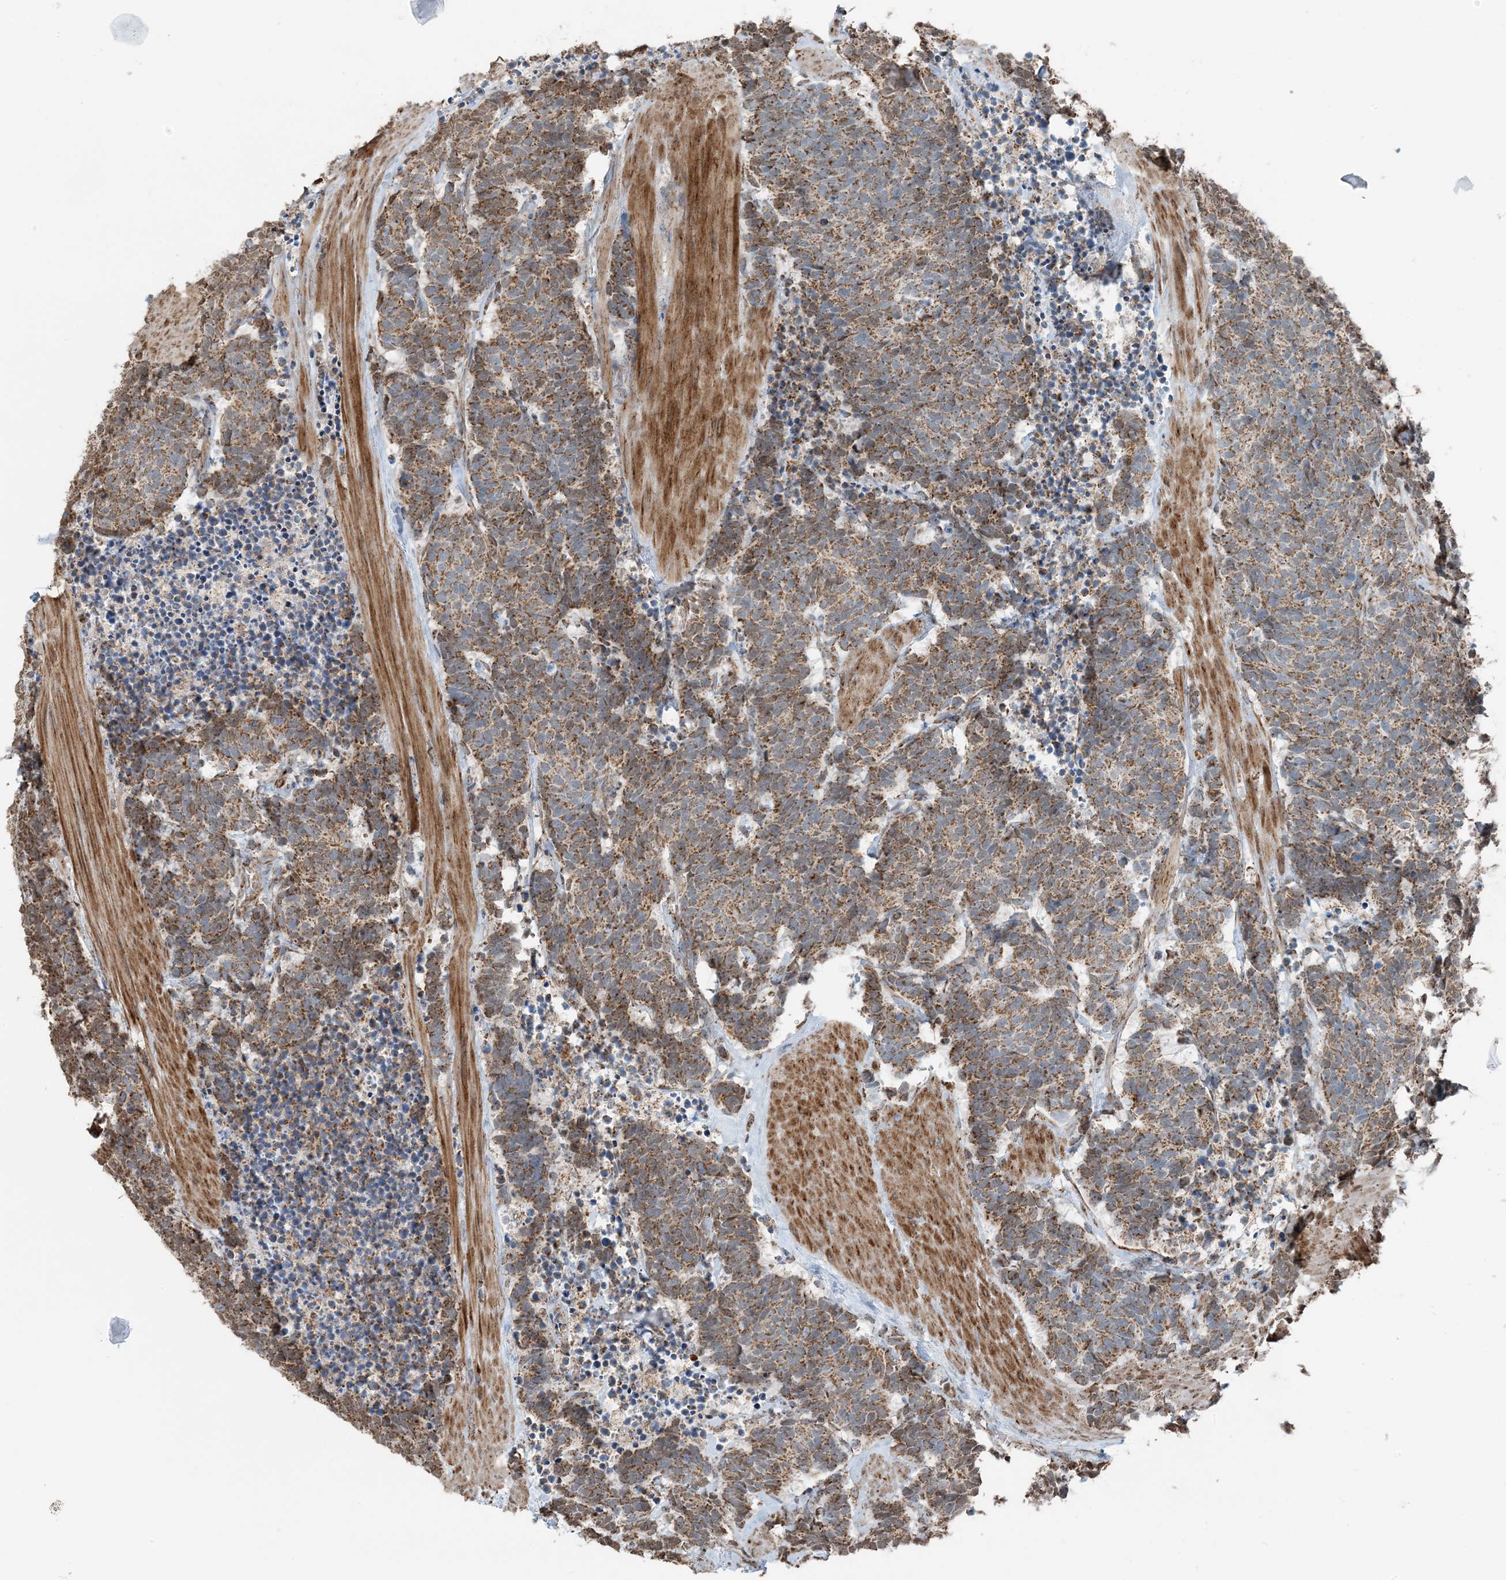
{"staining": {"intensity": "moderate", "quantity": ">75%", "location": "cytoplasmic/membranous"}, "tissue": "carcinoid", "cell_type": "Tumor cells", "image_type": "cancer", "snomed": [{"axis": "morphology", "description": "Carcinoma, NOS"}, {"axis": "morphology", "description": "Carcinoid, malignant, NOS"}, {"axis": "topography", "description": "Urinary bladder"}], "caption": "An immunohistochemistry micrograph of neoplastic tissue is shown. Protein staining in brown highlights moderate cytoplasmic/membranous positivity in carcinoma within tumor cells.", "gene": "PILRB", "patient": {"sex": "male", "age": 57}}